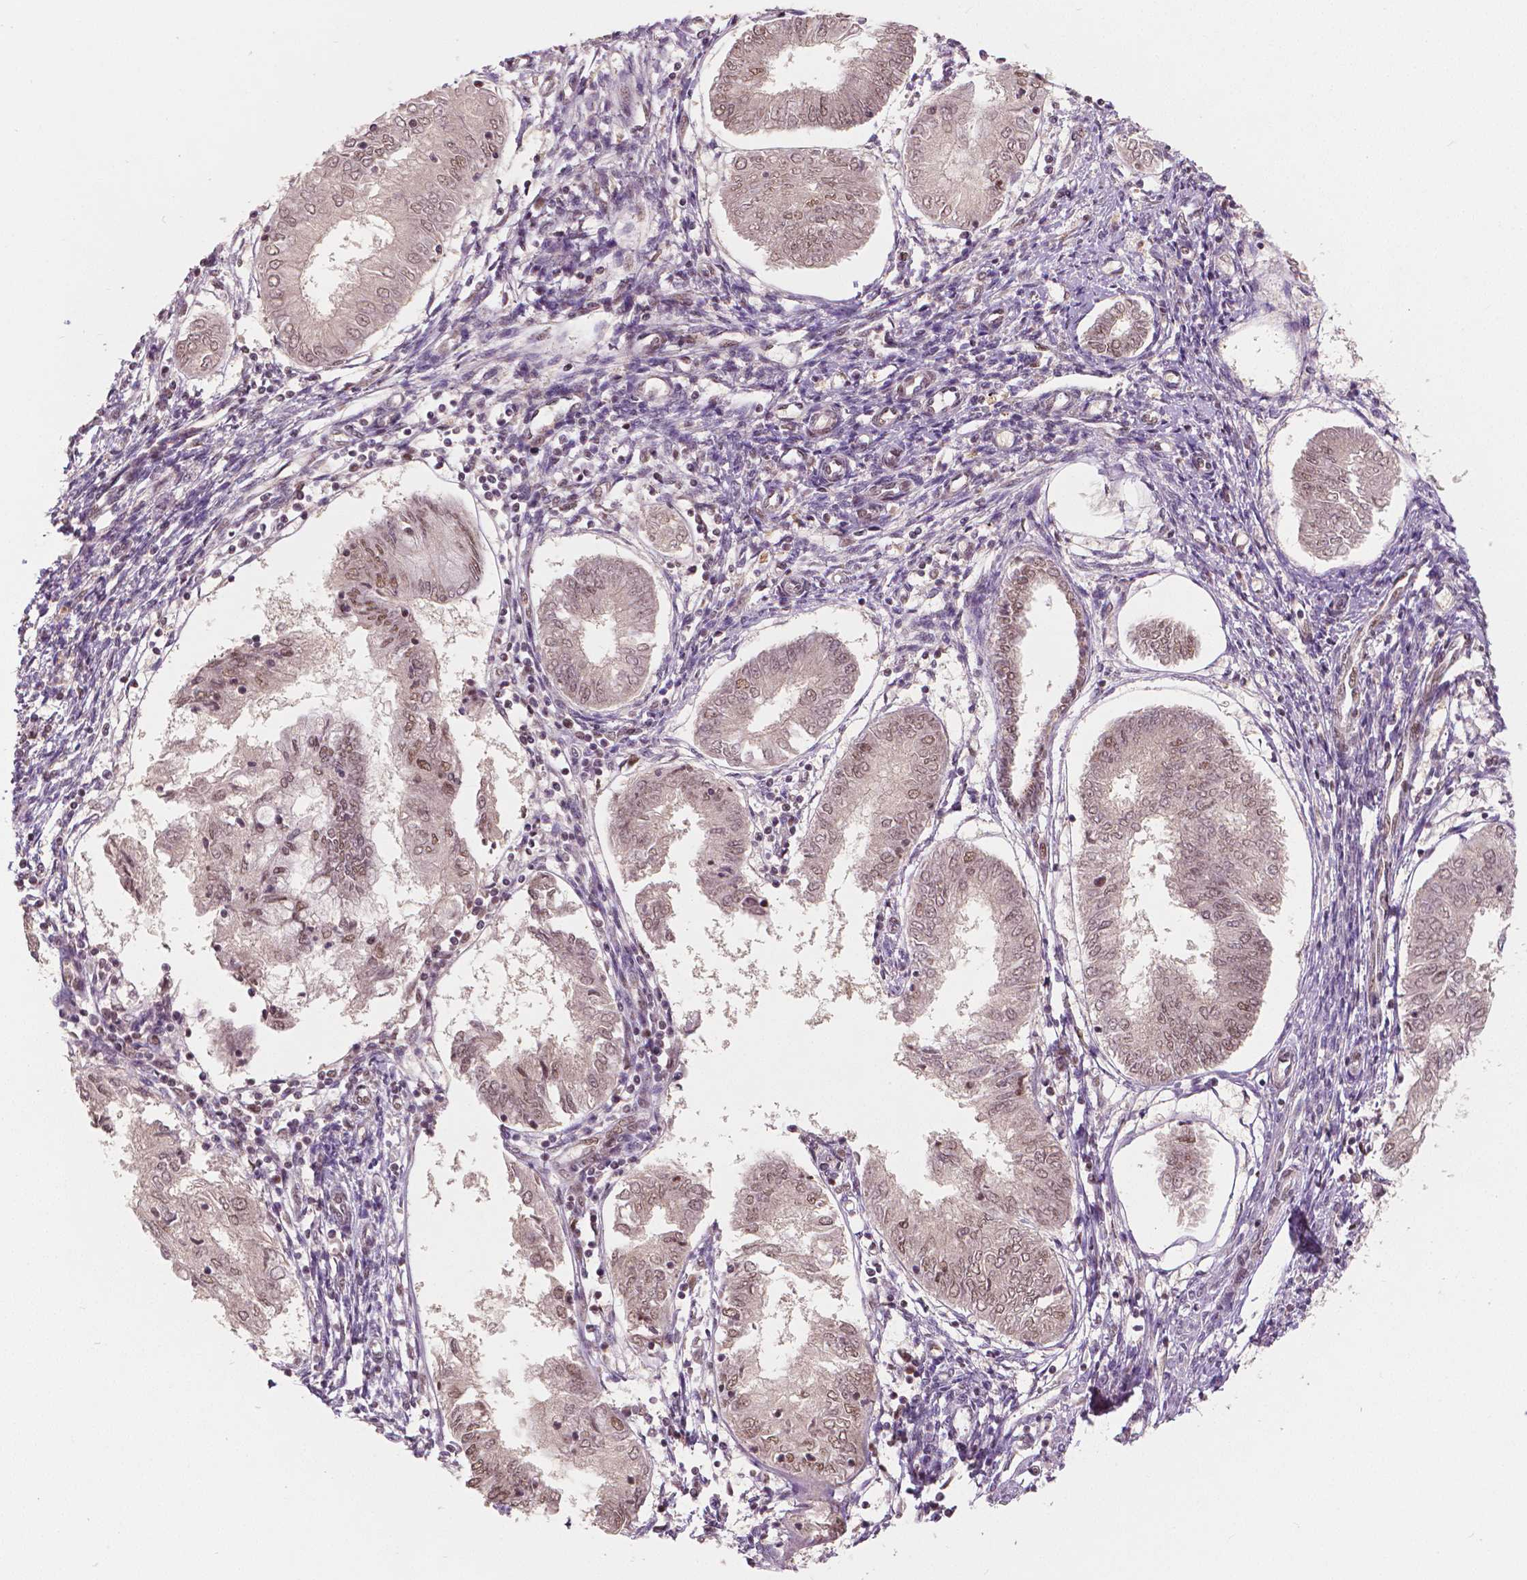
{"staining": {"intensity": "weak", "quantity": "25%-75%", "location": "nuclear"}, "tissue": "endometrial cancer", "cell_type": "Tumor cells", "image_type": "cancer", "snomed": [{"axis": "morphology", "description": "Adenocarcinoma, NOS"}, {"axis": "topography", "description": "Endometrium"}], "caption": "DAB immunohistochemical staining of endometrial cancer (adenocarcinoma) shows weak nuclear protein positivity in approximately 25%-75% of tumor cells. The staining was performed using DAB (3,3'-diaminobenzidine) to visualize the protein expression in brown, while the nuclei were stained in blue with hematoxylin (Magnification: 20x).", "gene": "NSD2", "patient": {"sex": "female", "age": 68}}